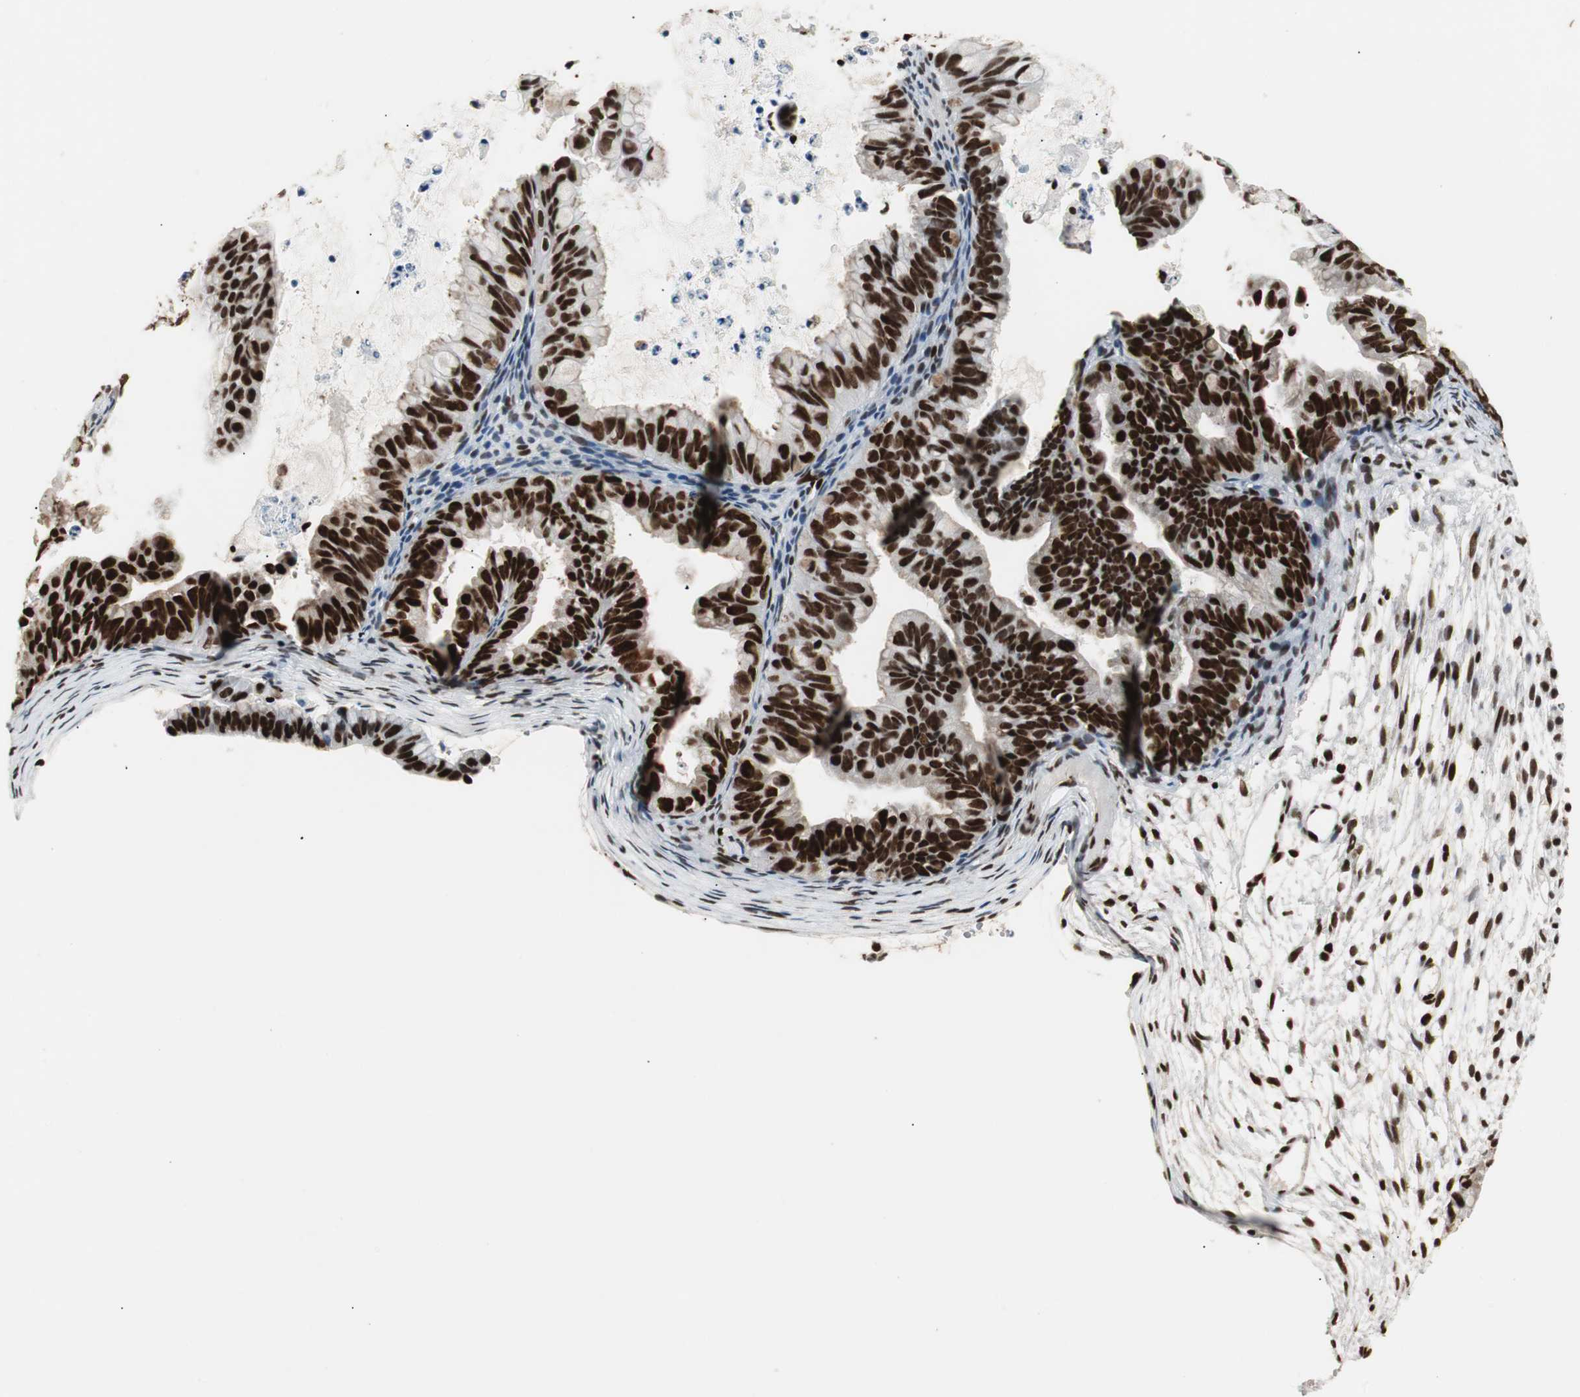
{"staining": {"intensity": "strong", "quantity": ">75%", "location": "nuclear"}, "tissue": "ovarian cancer", "cell_type": "Tumor cells", "image_type": "cancer", "snomed": [{"axis": "morphology", "description": "Cystadenocarcinoma, mucinous, NOS"}, {"axis": "topography", "description": "Ovary"}], "caption": "Brown immunohistochemical staining in mucinous cystadenocarcinoma (ovarian) displays strong nuclear positivity in approximately >75% of tumor cells.", "gene": "MTA2", "patient": {"sex": "female", "age": 36}}